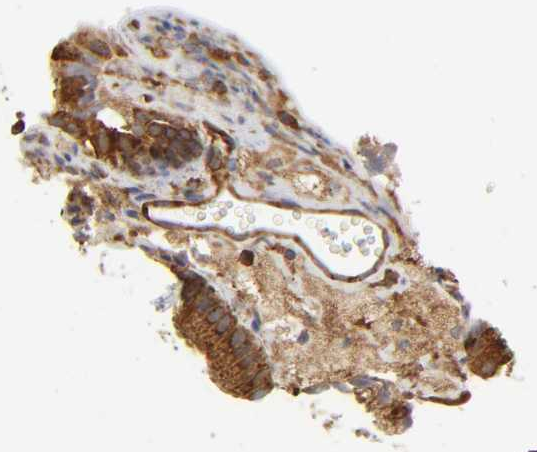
{"staining": {"intensity": "strong", "quantity": ">75%", "location": "cytoplasmic/membranous"}, "tissue": "gallbladder", "cell_type": "Glandular cells", "image_type": "normal", "snomed": [{"axis": "morphology", "description": "Normal tissue, NOS"}, {"axis": "topography", "description": "Gallbladder"}], "caption": "The histopathology image demonstrates staining of benign gallbladder, revealing strong cytoplasmic/membranous protein expression (brown color) within glandular cells. (DAB (3,3'-diaminobenzidine) = brown stain, brightfield microscopy at high magnification).", "gene": "RPL14", "patient": {"sex": "female", "age": 24}}